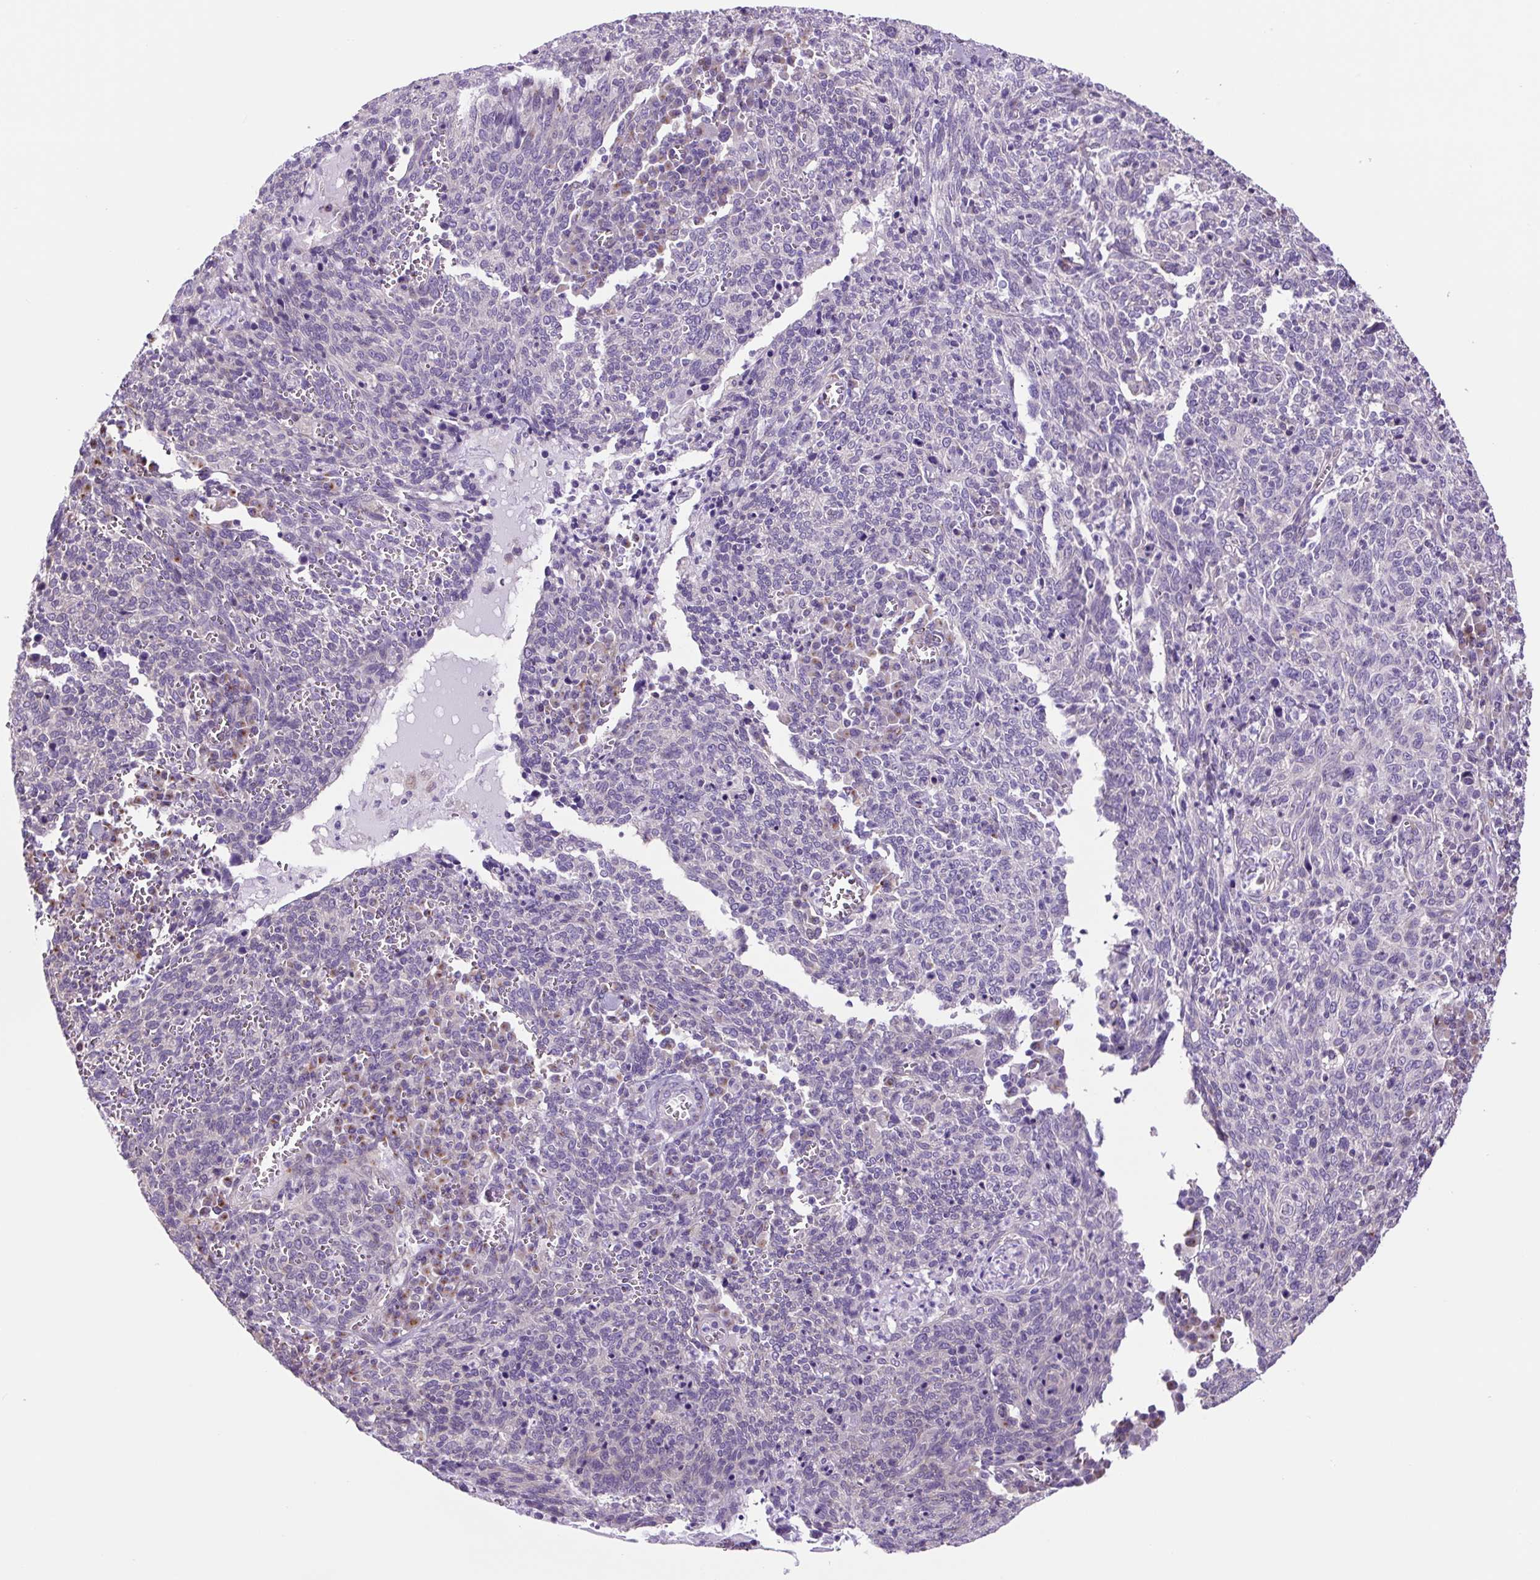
{"staining": {"intensity": "negative", "quantity": "none", "location": "none"}, "tissue": "cervical cancer", "cell_type": "Tumor cells", "image_type": "cancer", "snomed": [{"axis": "morphology", "description": "Squamous cell carcinoma, NOS"}, {"axis": "topography", "description": "Cervix"}], "caption": "Protein analysis of cervical cancer (squamous cell carcinoma) demonstrates no significant expression in tumor cells.", "gene": "GORASP1", "patient": {"sex": "female", "age": 46}}